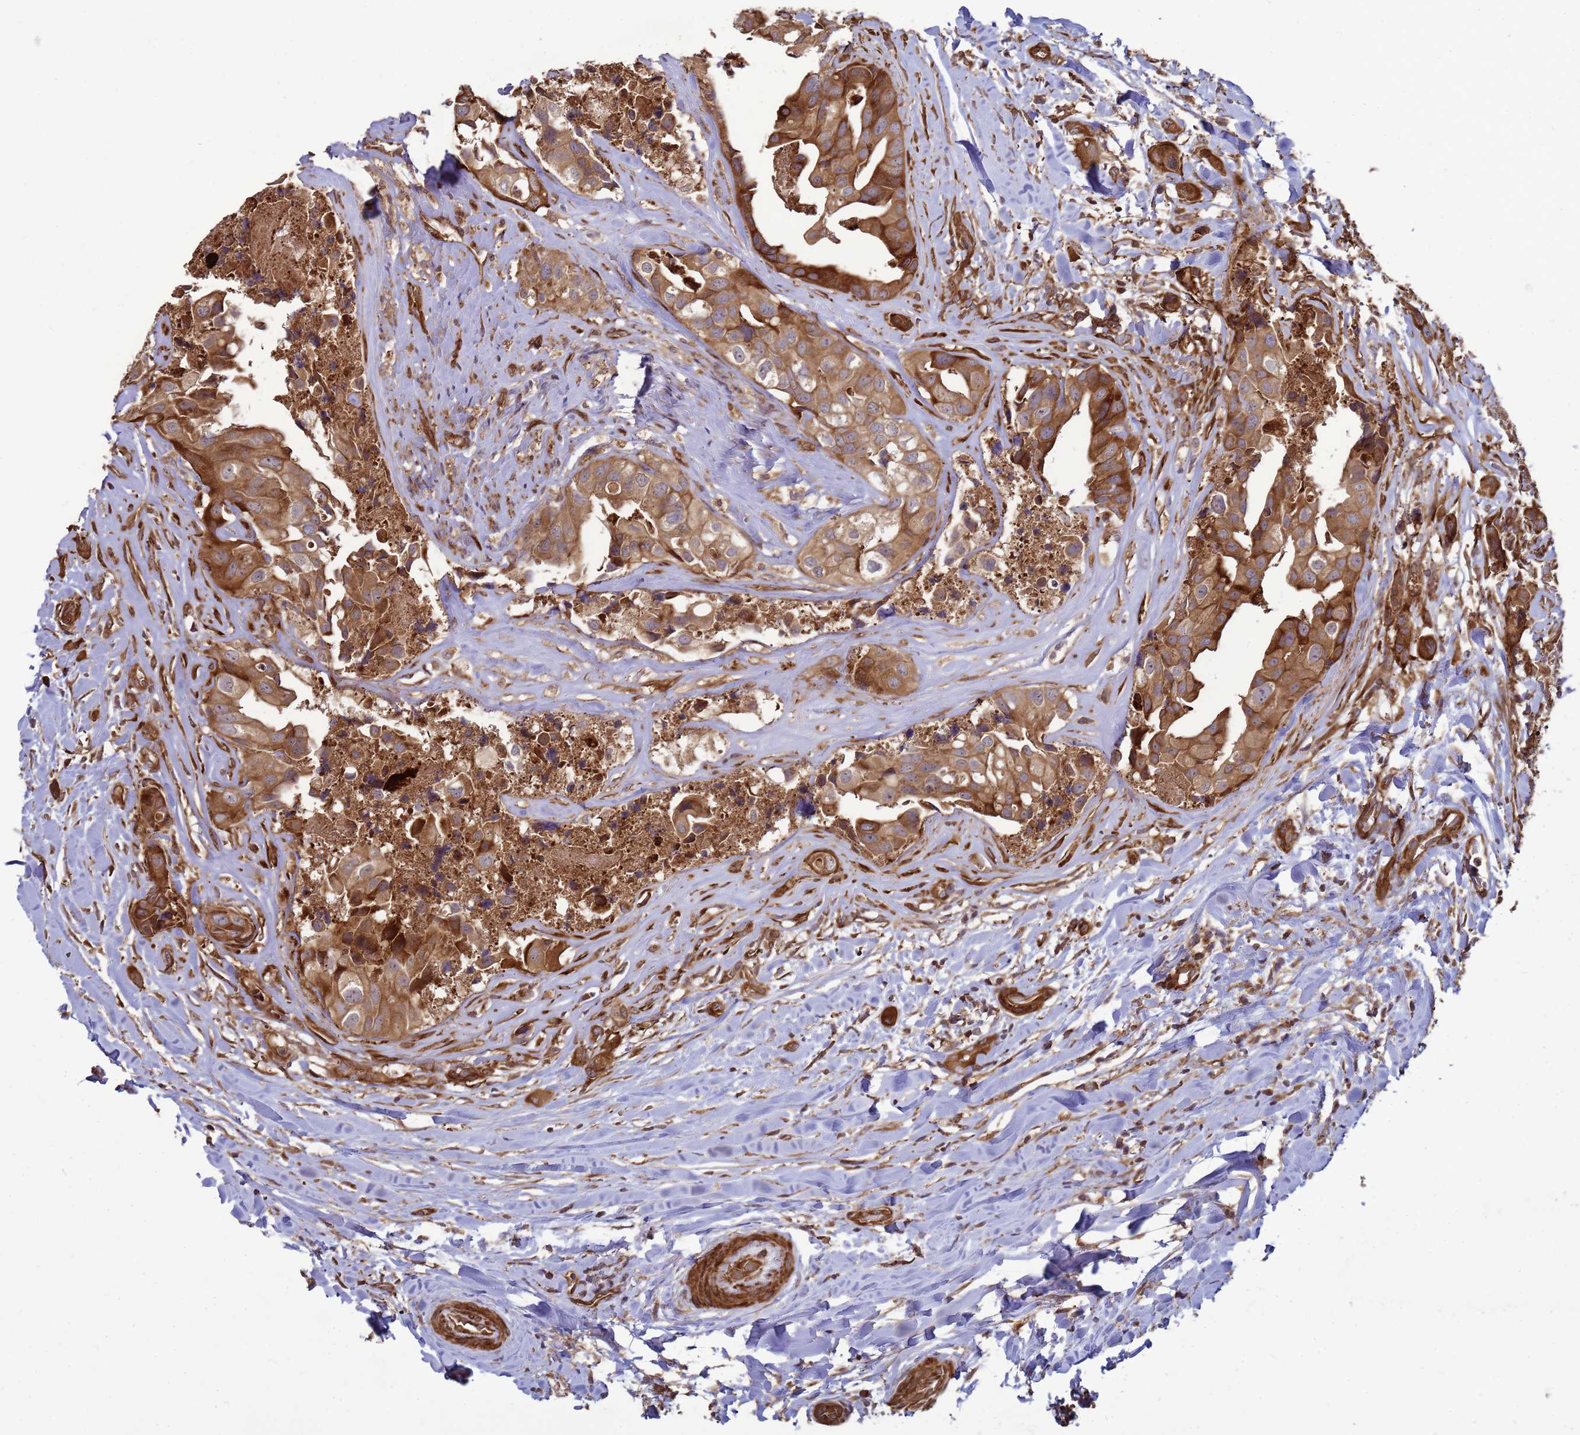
{"staining": {"intensity": "strong", "quantity": ">75%", "location": "cytoplasmic/membranous"}, "tissue": "head and neck cancer", "cell_type": "Tumor cells", "image_type": "cancer", "snomed": [{"axis": "morphology", "description": "Adenocarcinoma, NOS"}, {"axis": "morphology", "description": "Adenocarcinoma, metastatic, NOS"}, {"axis": "topography", "description": "Head-Neck"}], "caption": "IHC micrograph of head and neck cancer (adenocarcinoma) stained for a protein (brown), which demonstrates high levels of strong cytoplasmic/membranous positivity in approximately >75% of tumor cells.", "gene": "CNOT1", "patient": {"sex": "male", "age": 75}}